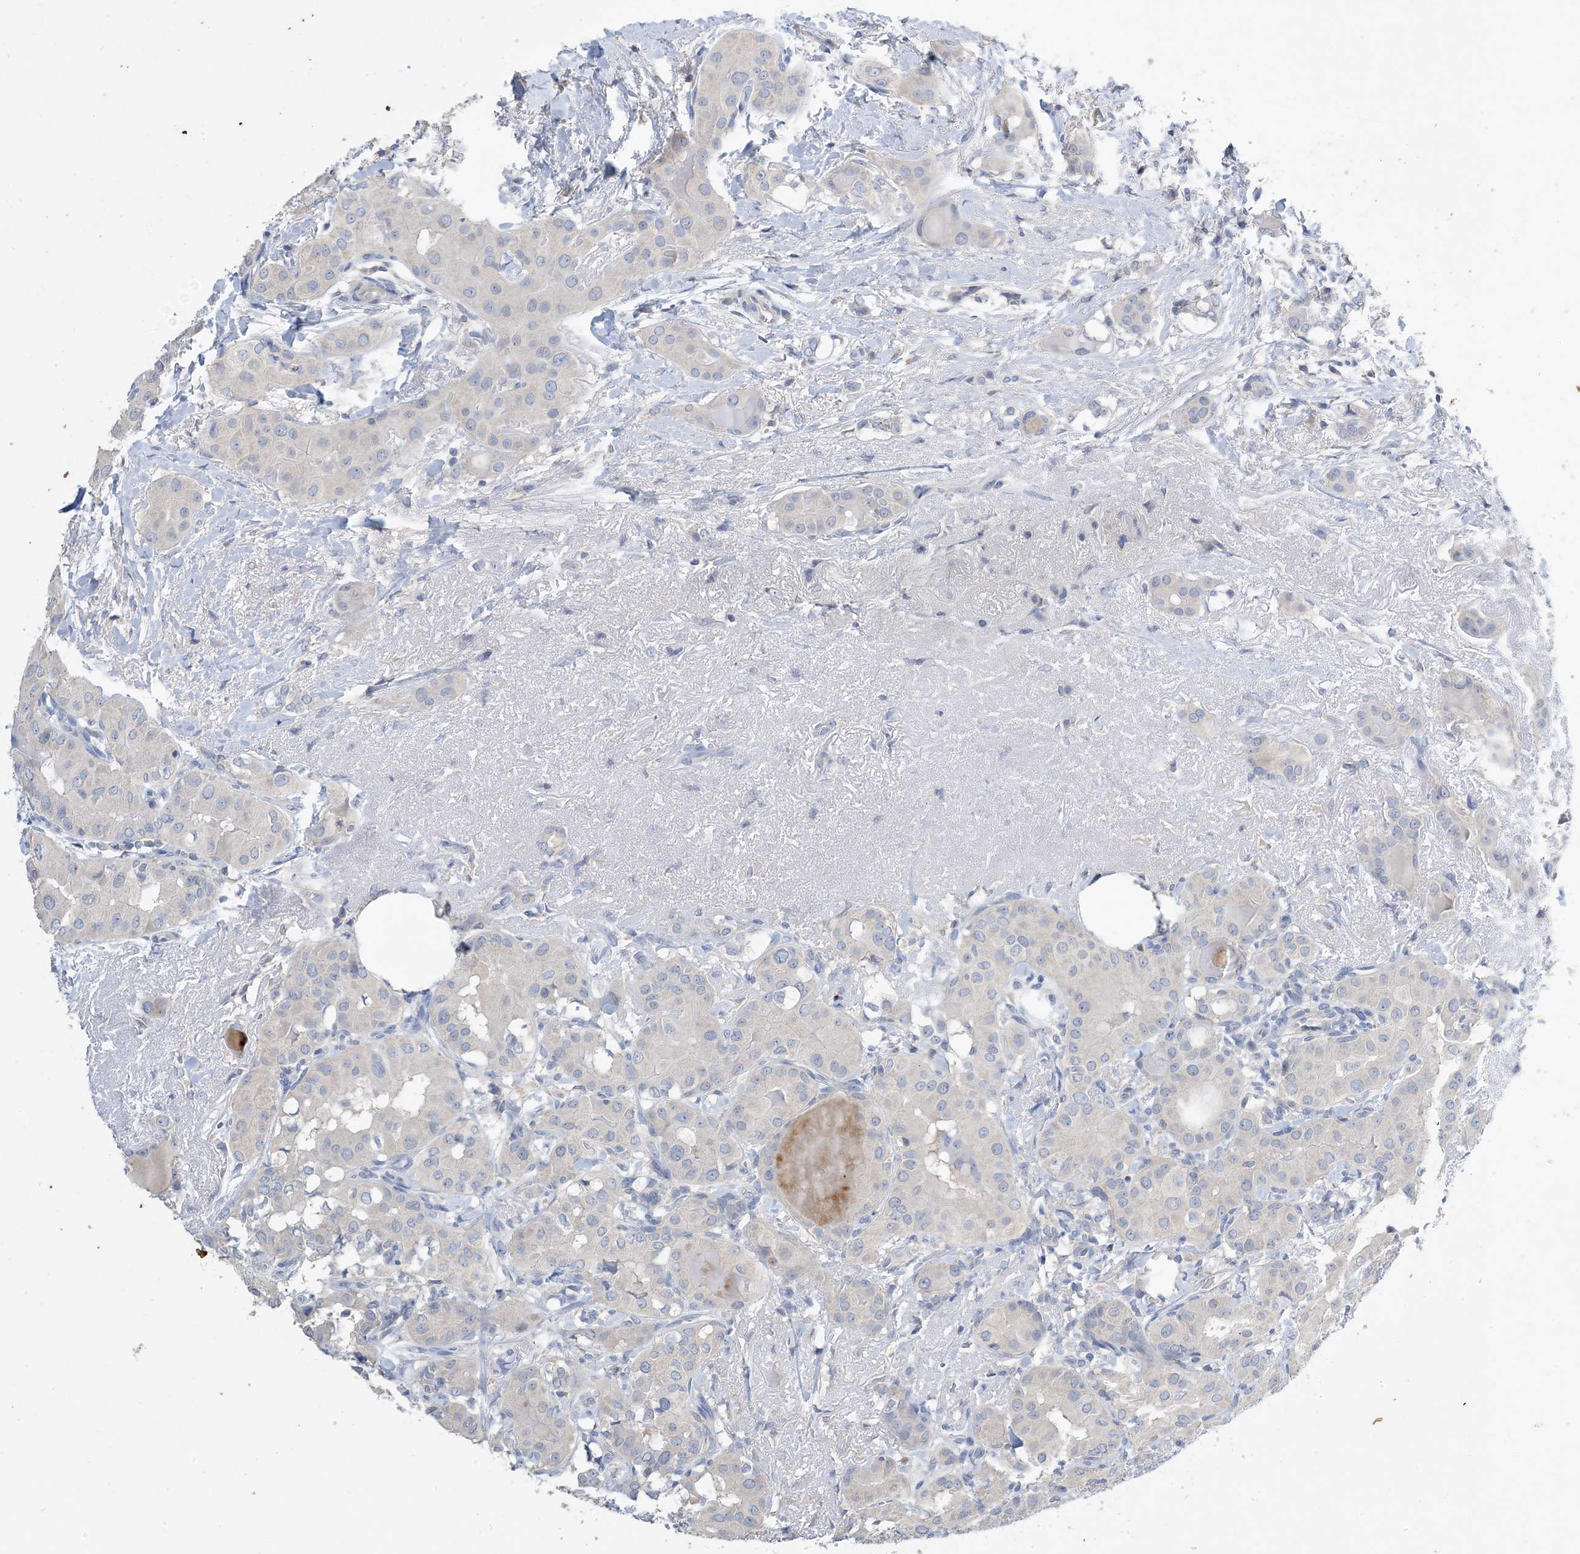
{"staining": {"intensity": "negative", "quantity": "none", "location": "none"}, "tissue": "thyroid cancer", "cell_type": "Tumor cells", "image_type": "cancer", "snomed": [{"axis": "morphology", "description": "Papillary adenocarcinoma, NOS"}, {"axis": "topography", "description": "Thyroid gland"}], "caption": "IHC histopathology image of human thyroid cancer (papillary adenocarcinoma) stained for a protein (brown), which reveals no positivity in tumor cells.", "gene": "KPRP", "patient": {"sex": "male", "age": 33}}